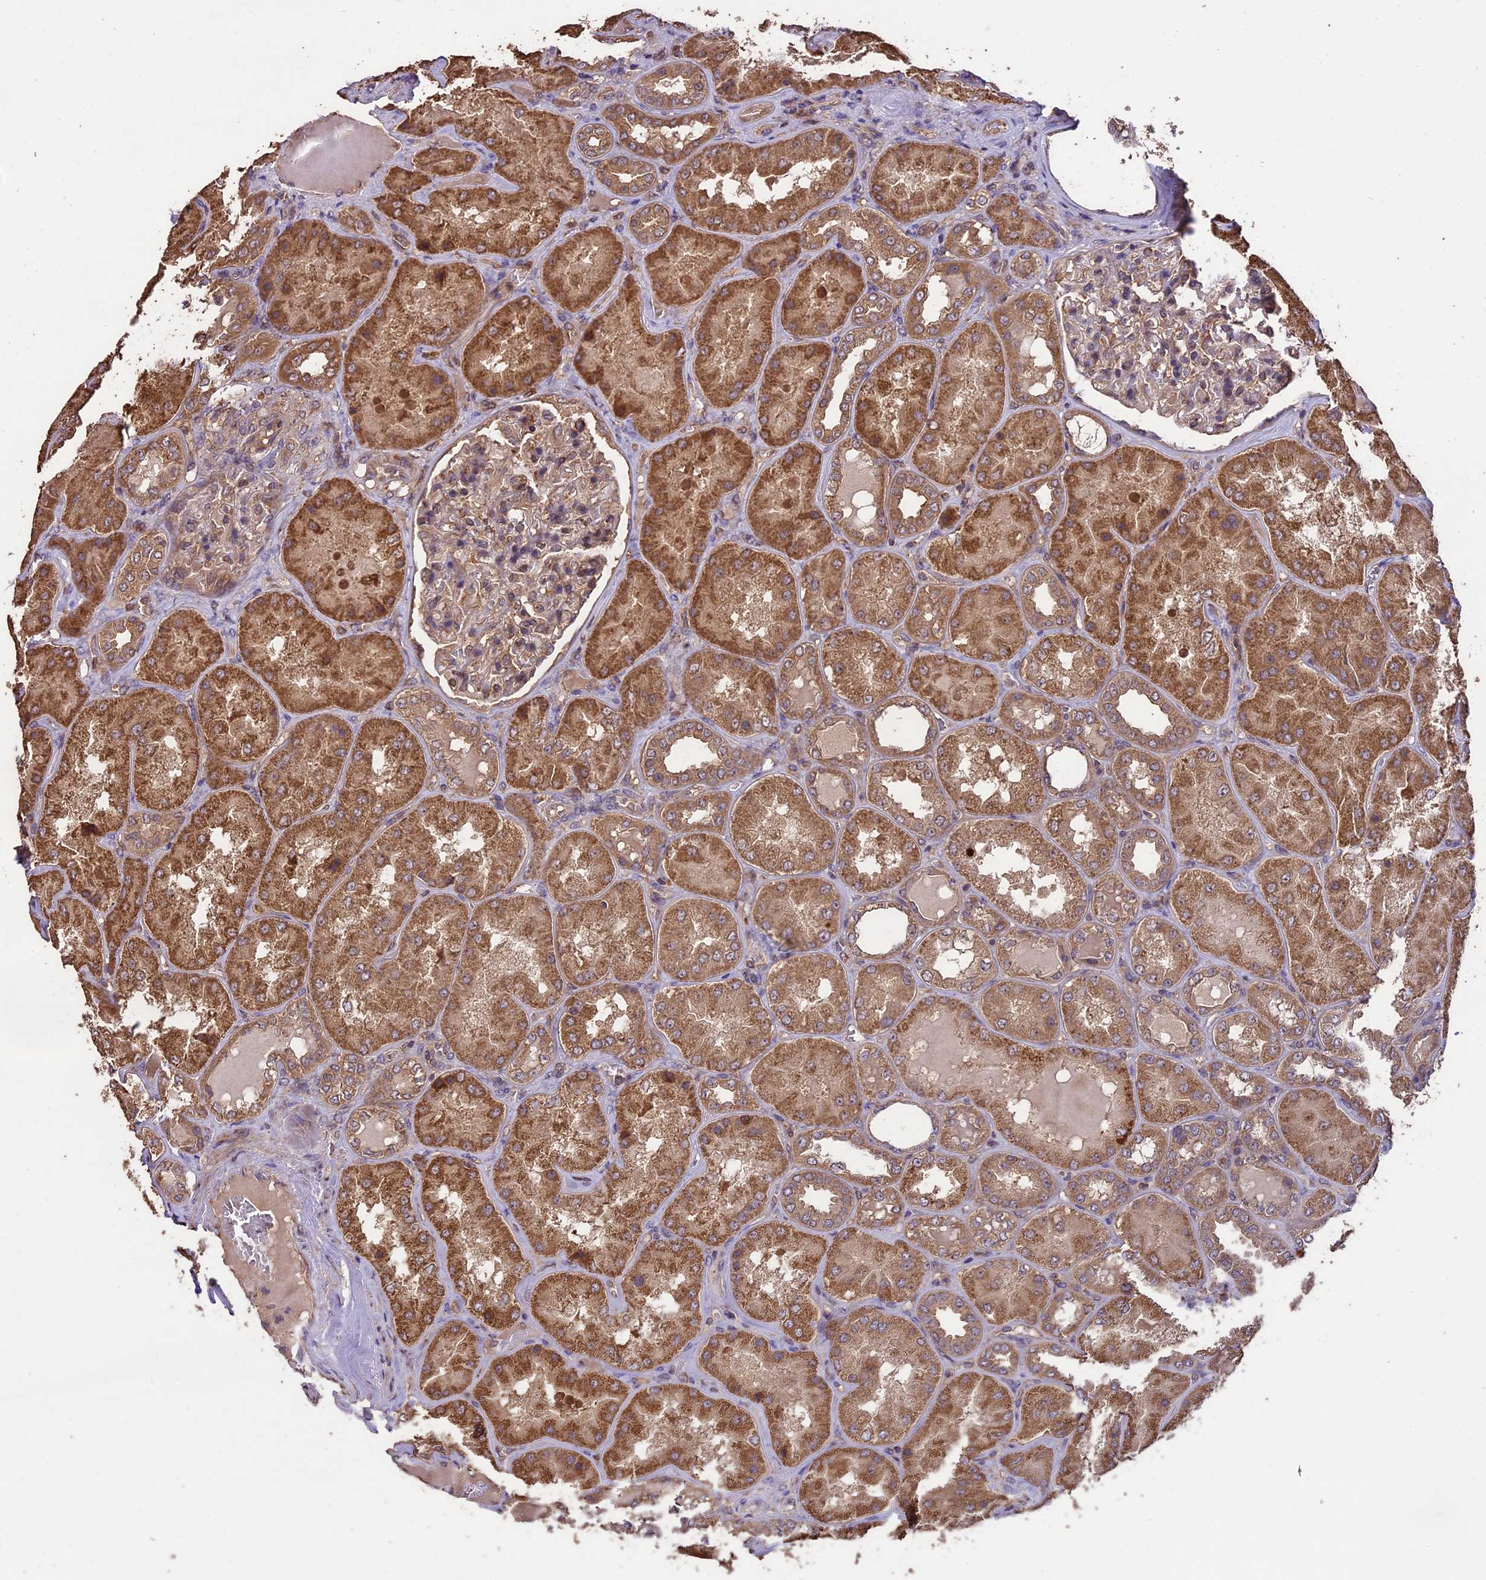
{"staining": {"intensity": "moderate", "quantity": "25%-75%", "location": "cytoplasmic/membranous"}, "tissue": "kidney", "cell_type": "Cells in glomeruli", "image_type": "normal", "snomed": [{"axis": "morphology", "description": "Normal tissue, NOS"}, {"axis": "topography", "description": "Kidney"}], "caption": "The photomicrograph exhibits staining of benign kidney, revealing moderate cytoplasmic/membranous protein staining (brown color) within cells in glomeruli.", "gene": "TTLL10", "patient": {"sex": "female", "age": 56}}